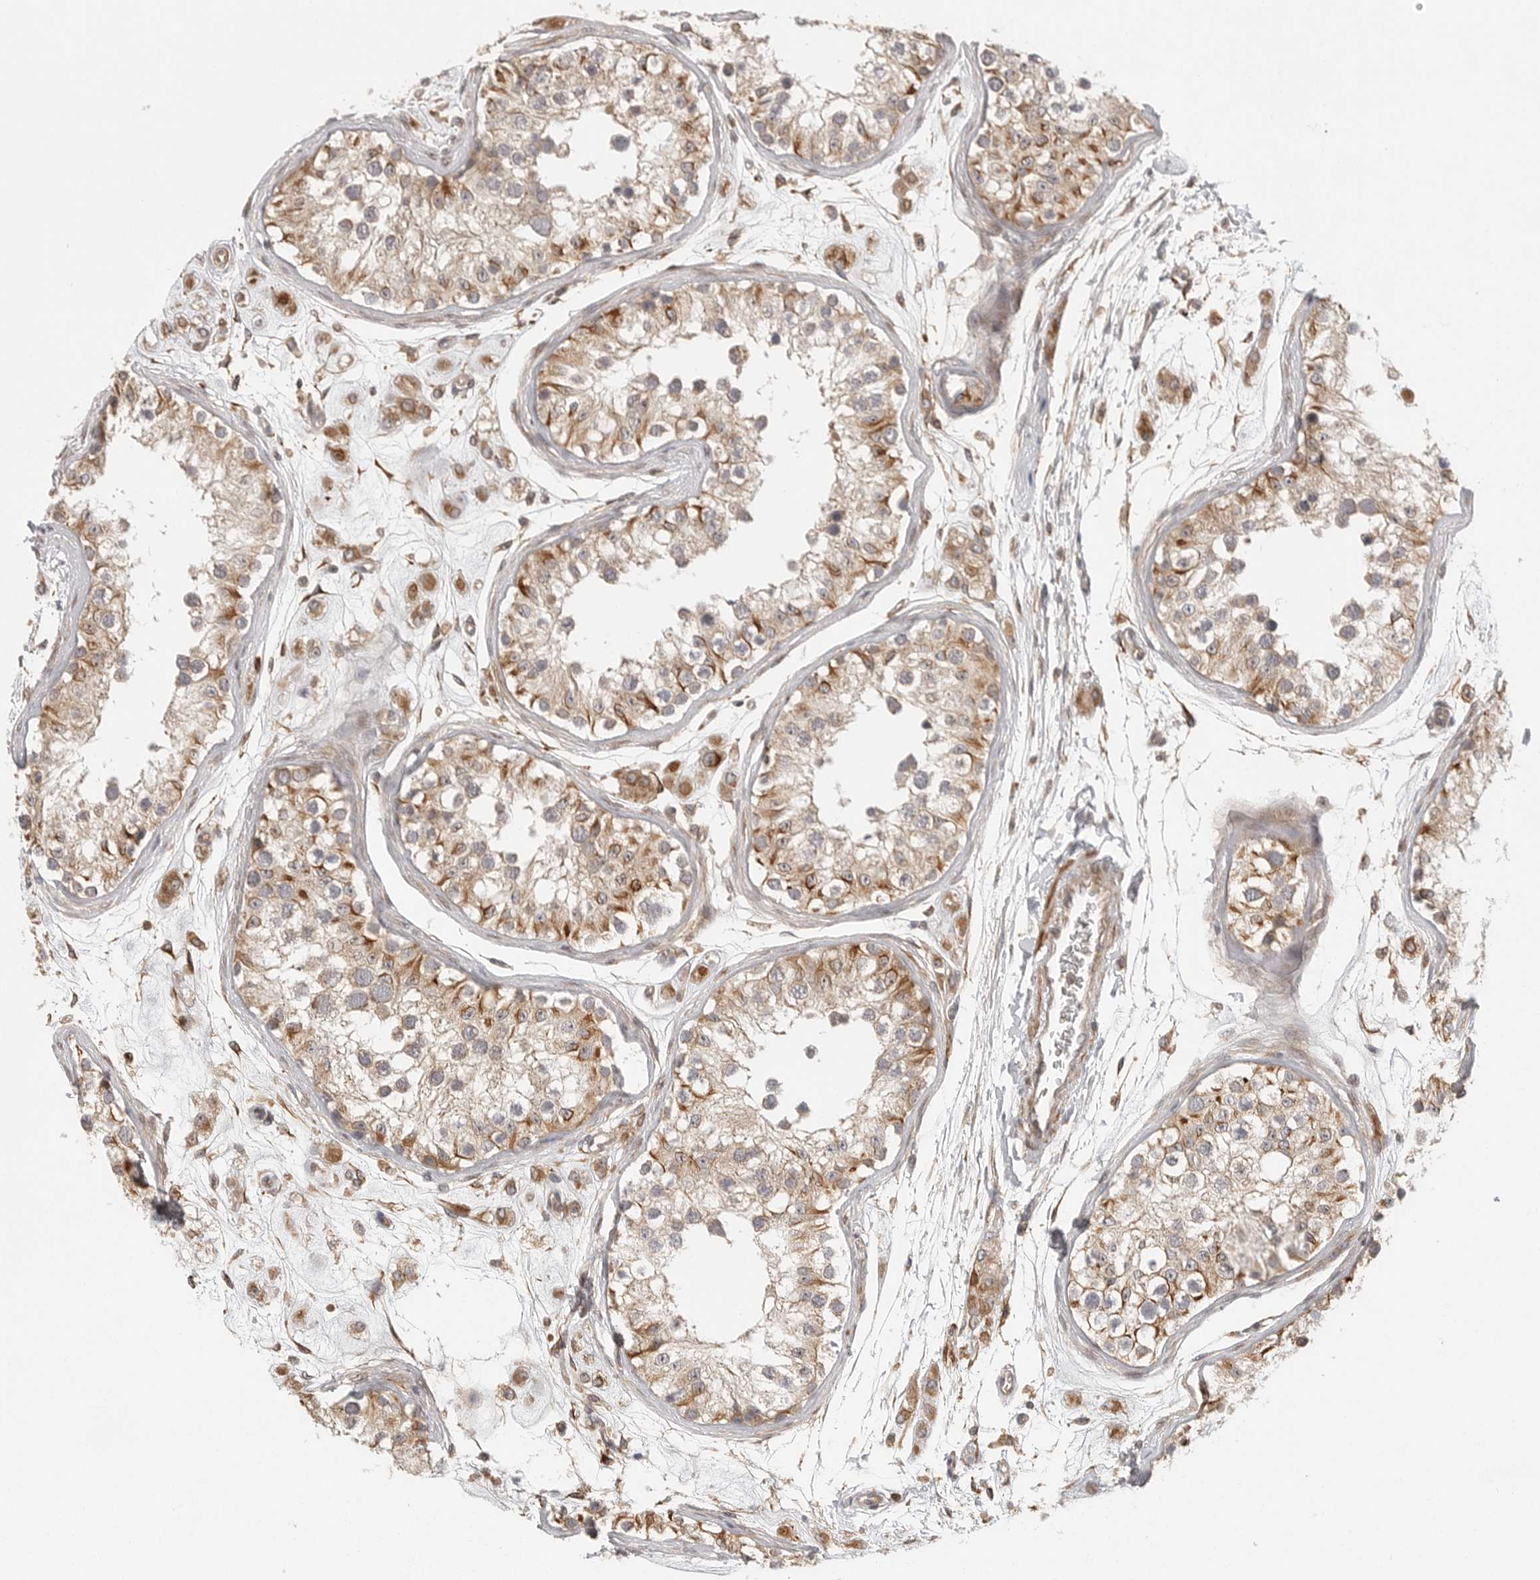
{"staining": {"intensity": "moderate", "quantity": ">75%", "location": "cytoplasmic/membranous"}, "tissue": "testis", "cell_type": "Cells in seminiferous ducts", "image_type": "normal", "snomed": [{"axis": "morphology", "description": "Normal tissue, NOS"}, {"axis": "morphology", "description": "Adenocarcinoma, metastatic, NOS"}, {"axis": "topography", "description": "Testis"}], "caption": "This photomicrograph exhibits benign testis stained with immunohistochemistry (IHC) to label a protein in brown. The cytoplasmic/membranous of cells in seminiferous ducts show moderate positivity for the protein. Nuclei are counter-stained blue.", "gene": "CCPG1", "patient": {"sex": "male", "age": 26}}